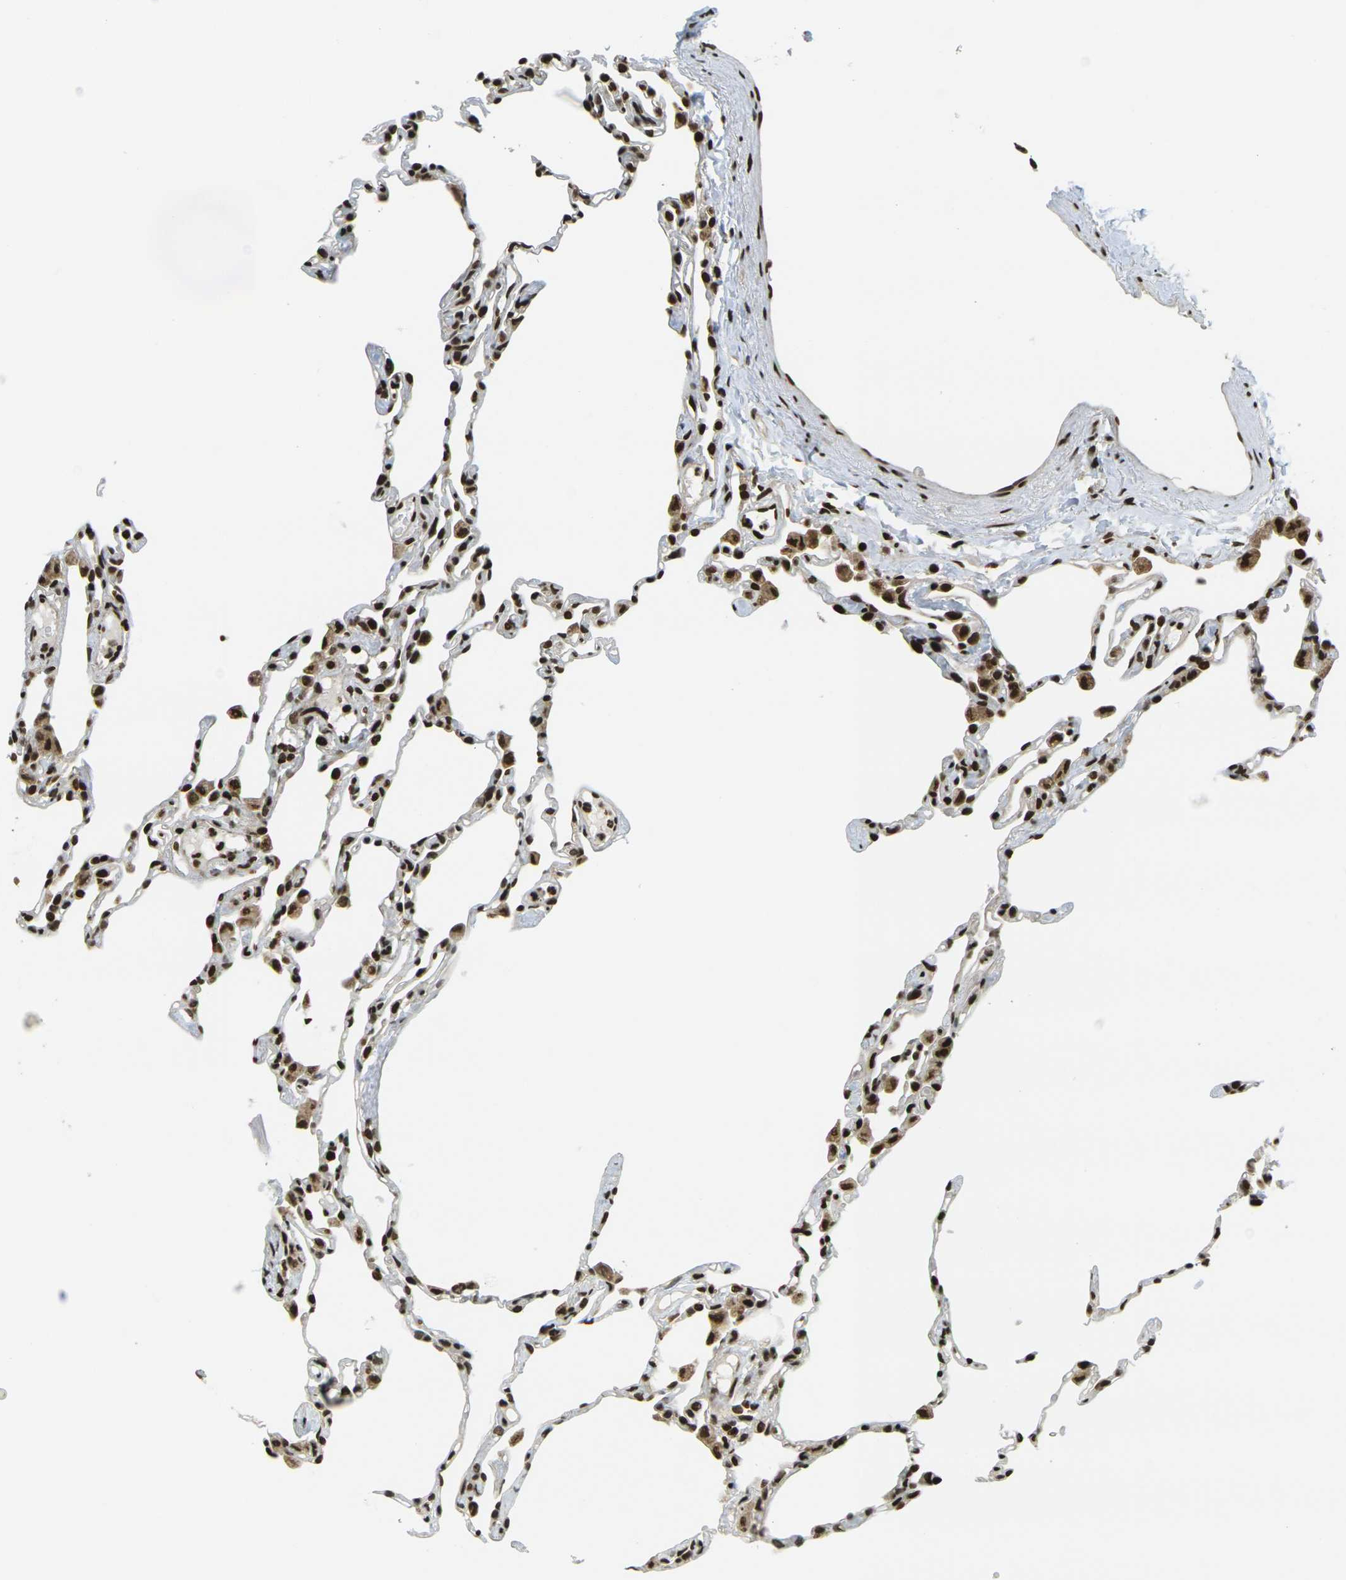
{"staining": {"intensity": "strong", "quantity": ">75%", "location": "nuclear"}, "tissue": "lung", "cell_type": "Alveolar cells", "image_type": "normal", "snomed": [{"axis": "morphology", "description": "Normal tissue, NOS"}, {"axis": "topography", "description": "Lung"}], "caption": "Brown immunohistochemical staining in normal lung reveals strong nuclear positivity in about >75% of alveolar cells. (IHC, brightfield microscopy, high magnification).", "gene": "RUVBL2", "patient": {"sex": "female", "age": 49}}